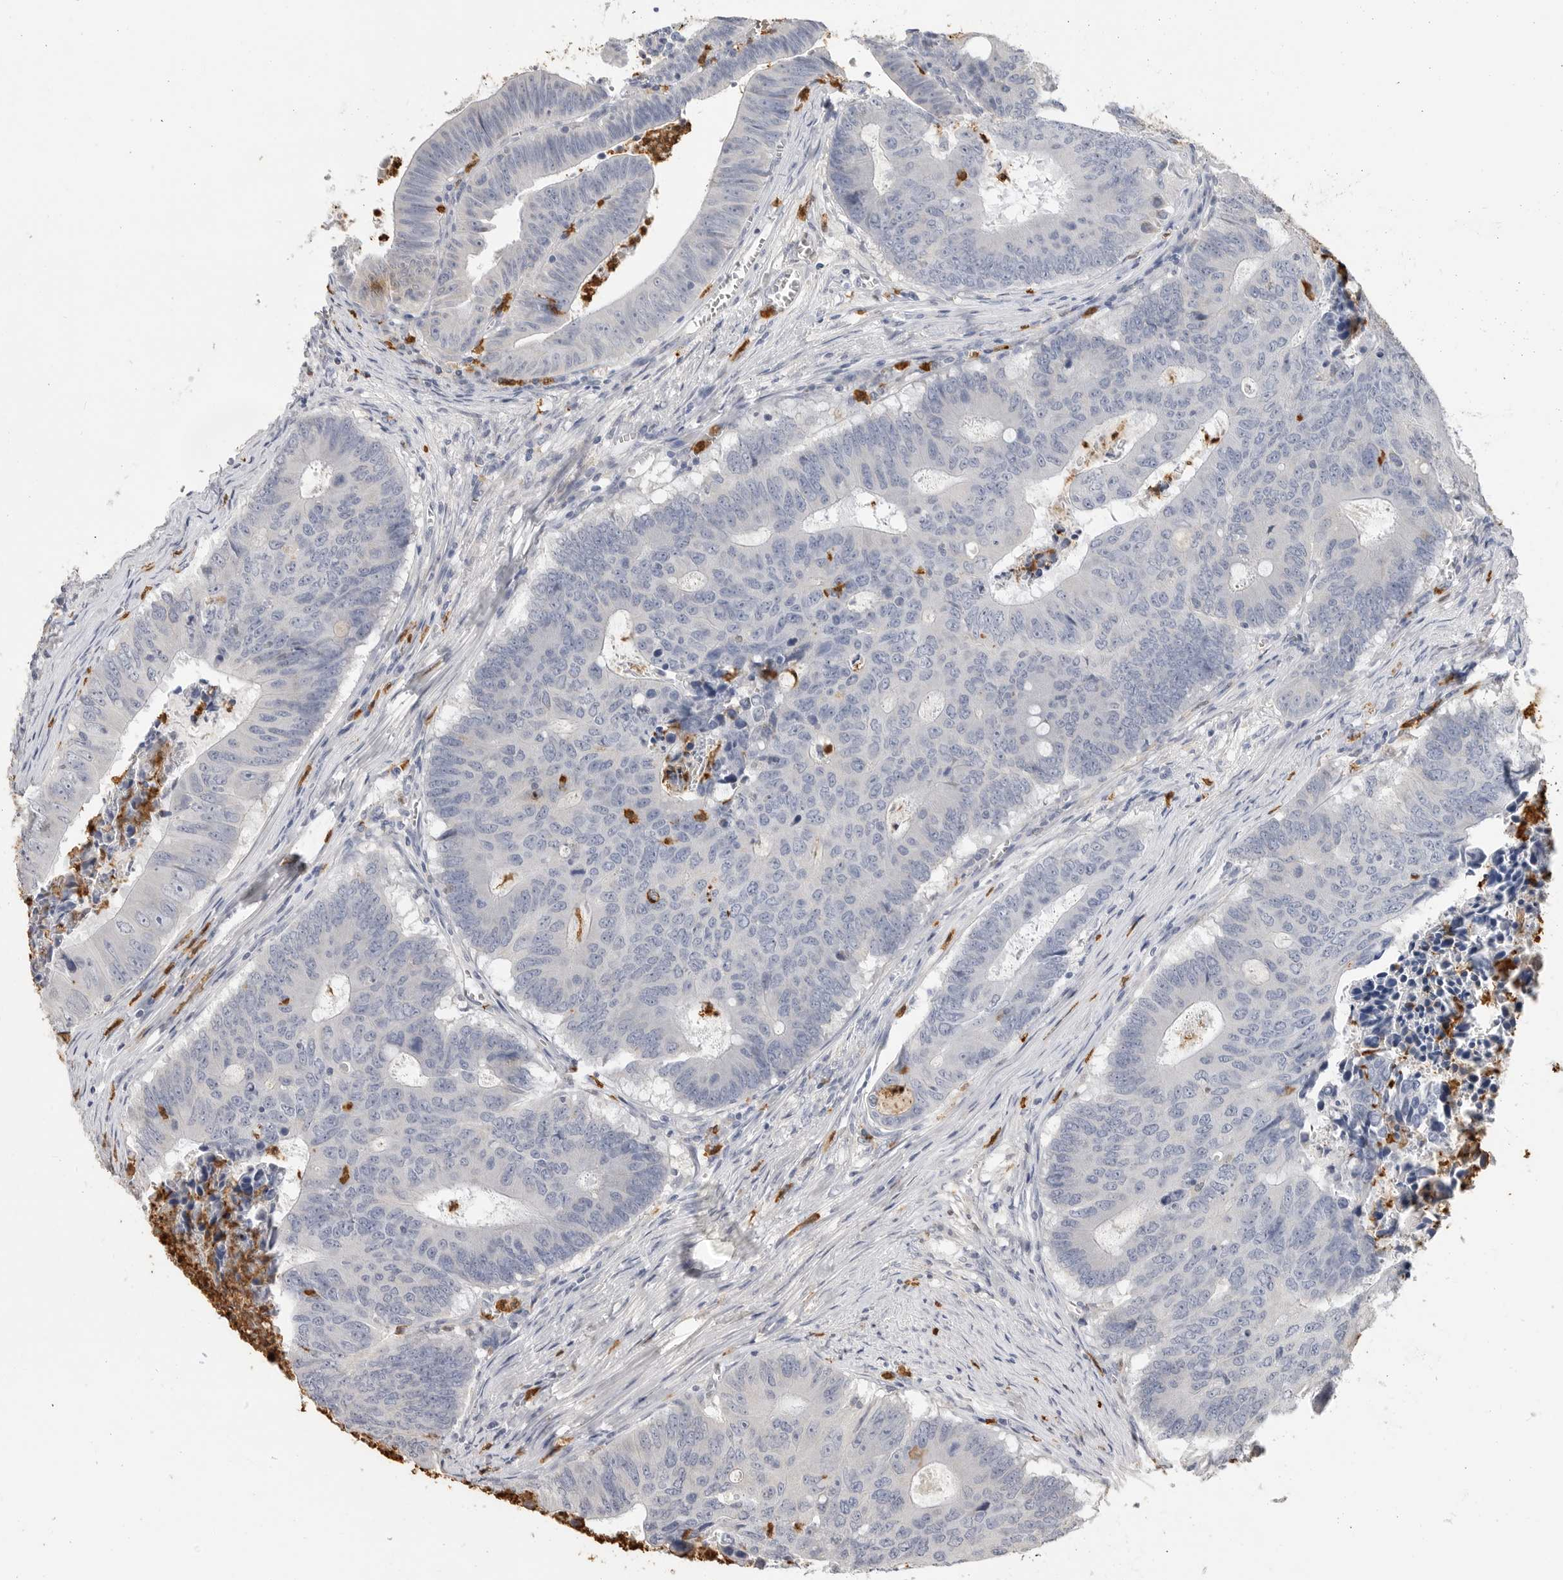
{"staining": {"intensity": "negative", "quantity": "none", "location": "none"}, "tissue": "colorectal cancer", "cell_type": "Tumor cells", "image_type": "cancer", "snomed": [{"axis": "morphology", "description": "Adenocarcinoma, NOS"}, {"axis": "topography", "description": "Colon"}], "caption": "DAB immunohistochemical staining of human colorectal cancer demonstrates no significant staining in tumor cells. The staining is performed using DAB (3,3'-diaminobenzidine) brown chromogen with nuclei counter-stained in using hematoxylin.", "gene": "LTBR", "patient": {"sex": "male", "age": 87}}